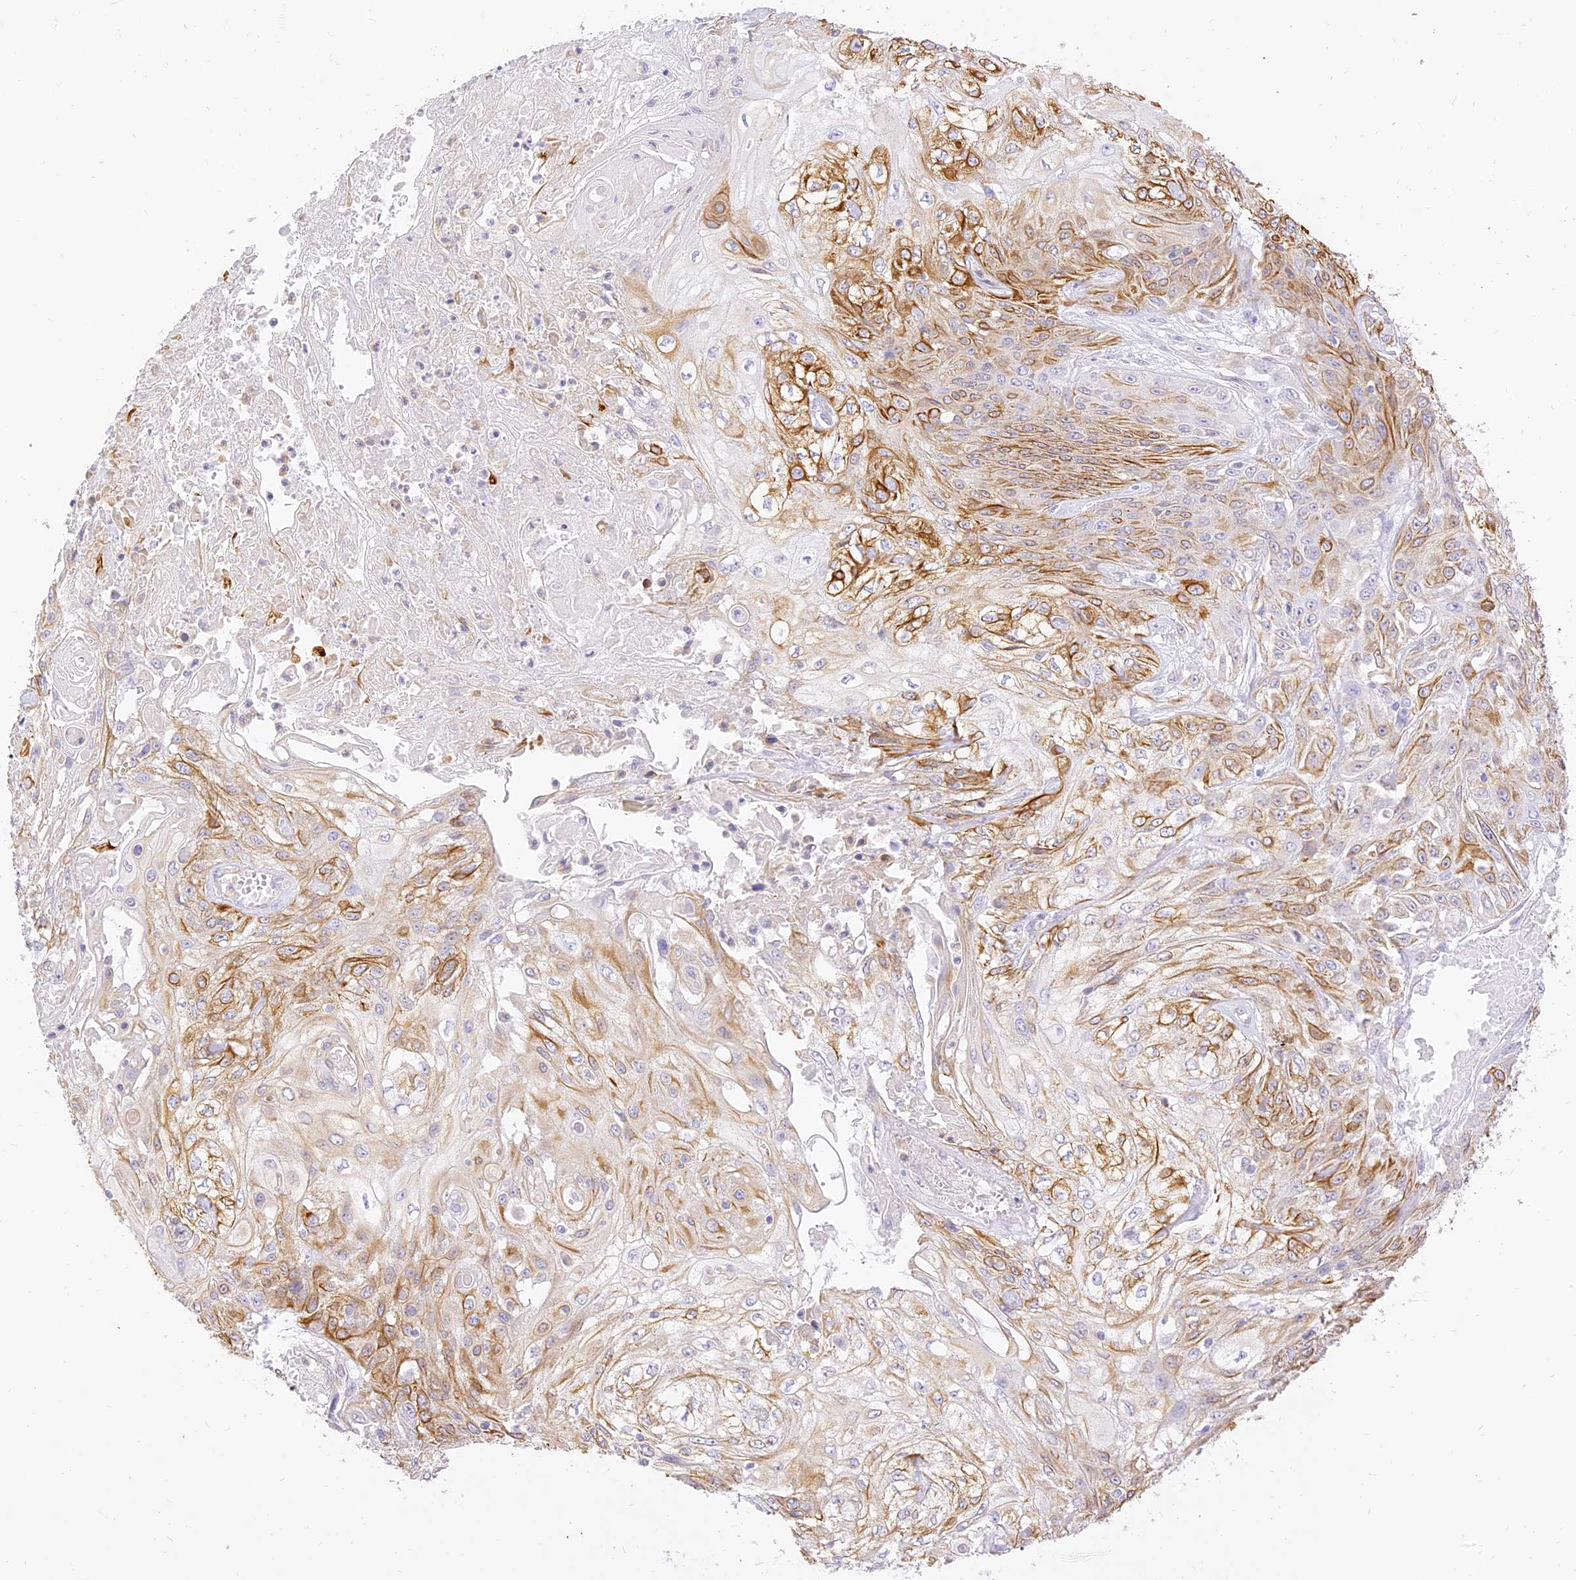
{"staining": {"intensity": "moderate", "quantity": "25%-75%", "location": "cytoplasmic/membranous"}, "tissue": "skin cancer", "cell_type": "Tumor cells", "image_type": "cancer", "snomed": [{"axis": "morphology", "description": "Squamous cell carcinoma, NOS"}, {"axis": "morphology", "description": "Squamous cell carcinoma, metastatic, NOS"}, {"axis": "topography", "description": "Skin"}, {"axis": "topography", "description": "Lymph node"}], "caption": "About 25%-75% of tumor cells in skin cancer display moderate cytoplasmic/membranous protein expression as visualized by brown immunohistochemical staining.", "gene": "SEC13", "patient": {"sex": "male", "age": 75}}